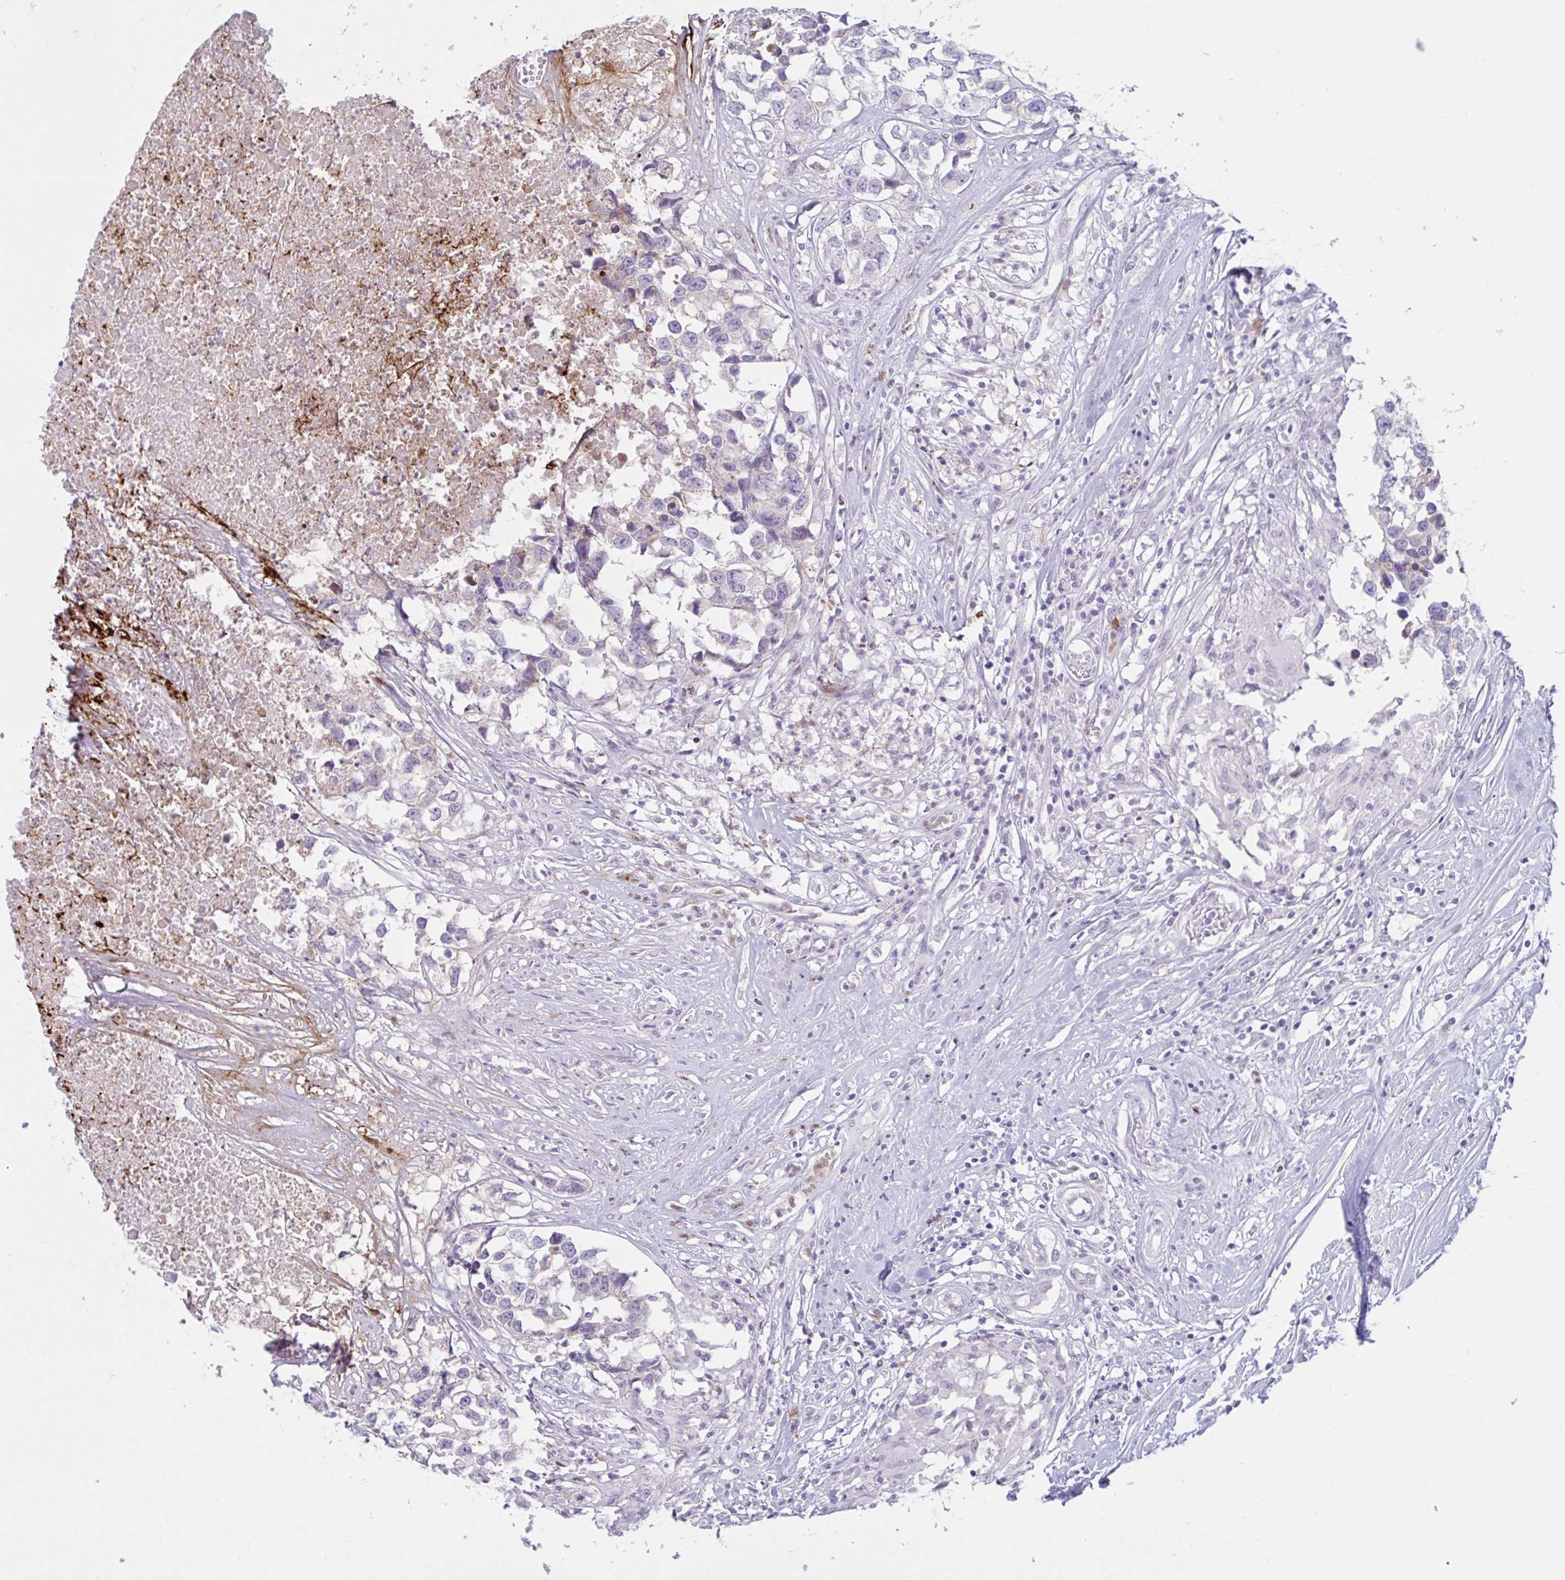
{"staining": {"intensity": "negative", "quantity": "none", "location": "none"}, "tissue": "testis cancer", "cell_type": "Tumor cells", "image_type": "cancer", "snomed": [{"axis": "morphology", "description": "Carcinoma, Embryonal, NOS"}, {"axis": "topography", "description": "Testis"}], "caption": "Testis embryonal carcinoma was stained to show a protein in brown. There is no significant expression in tumor cells.", "gene": "CEP120", "patient": {"sex": "male", "age": 83}}